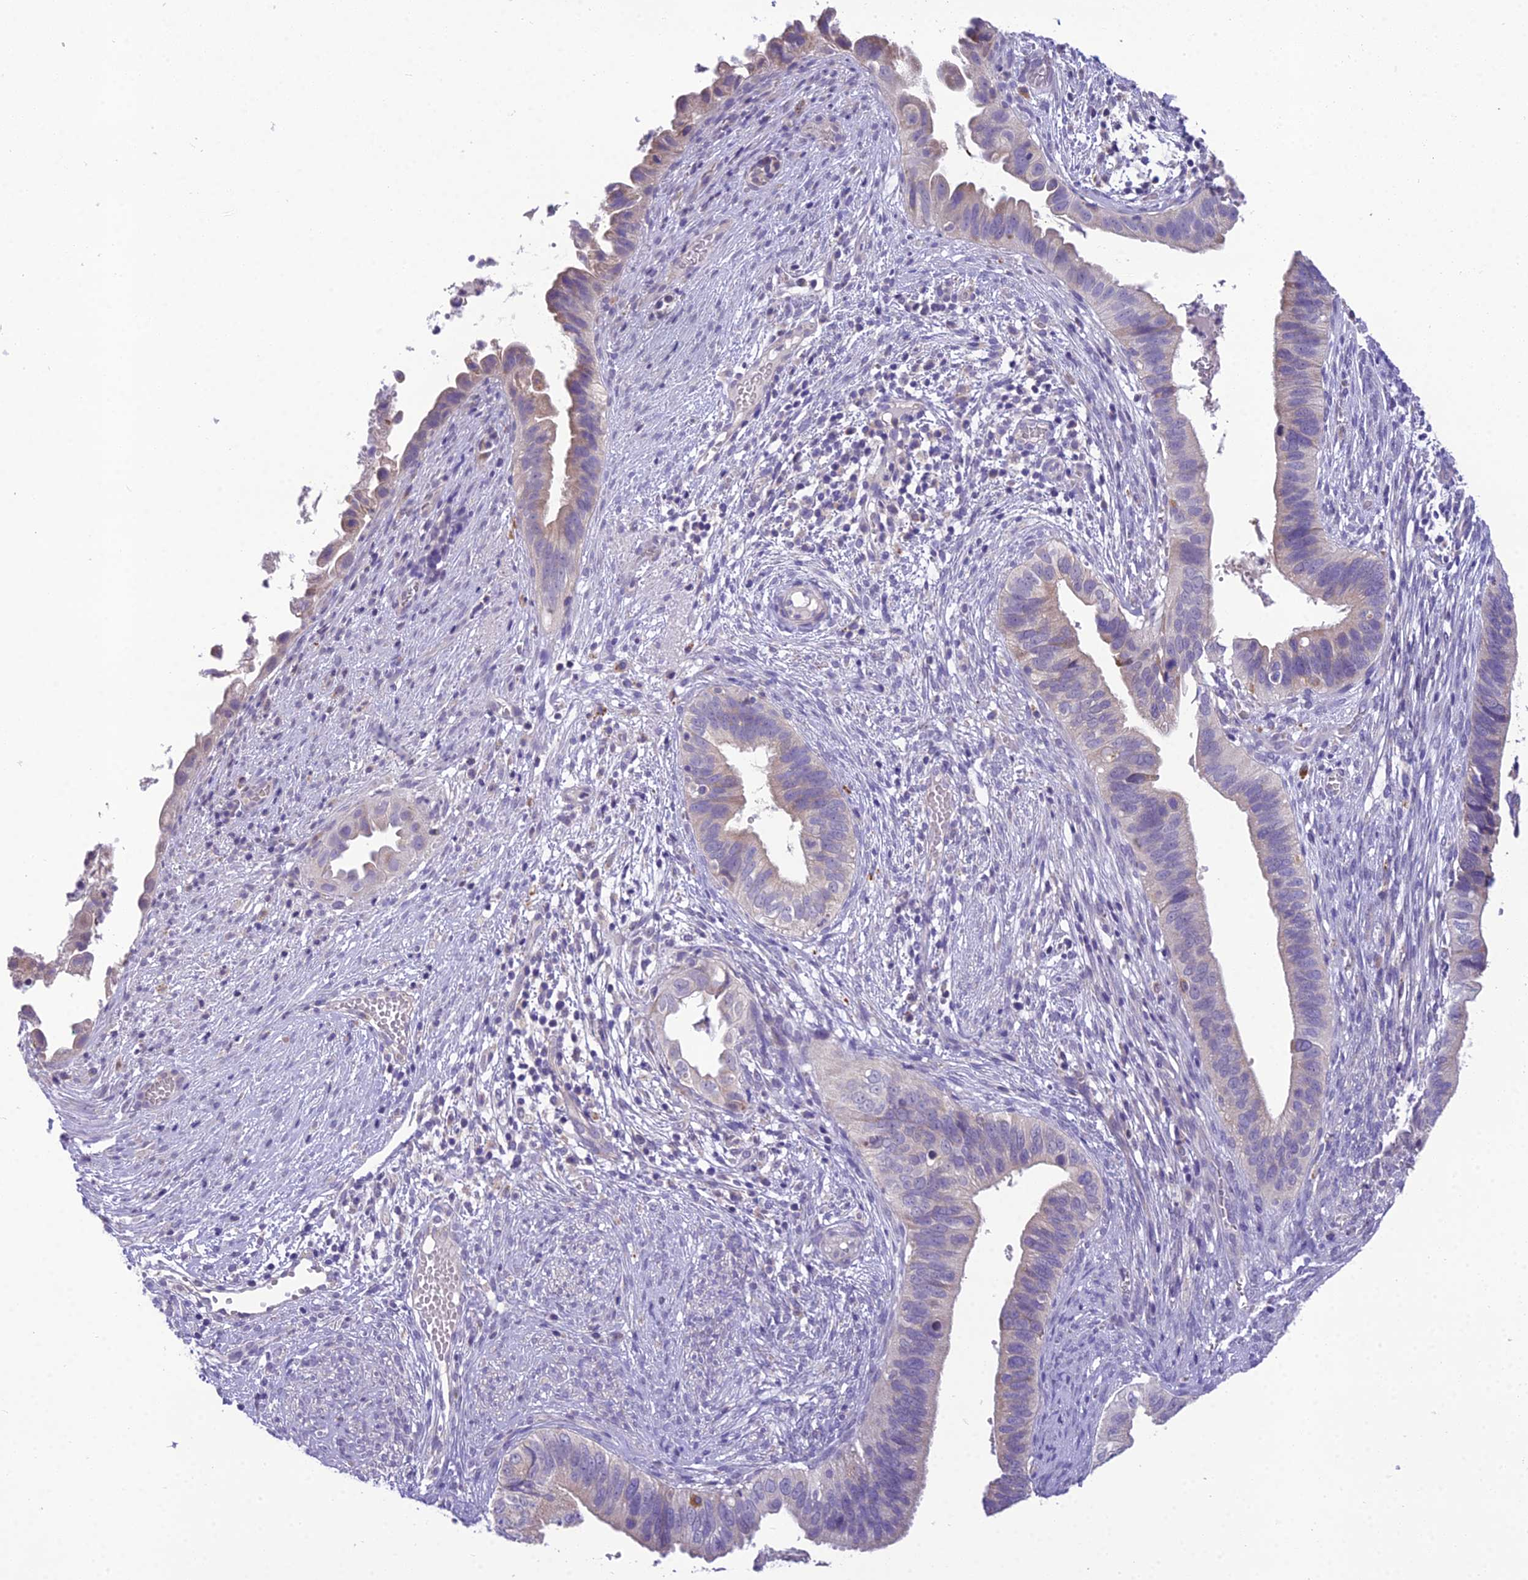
{"staining": {"intensity": "weak", "quantity": "<25%", "location": "cytoplasmic/membranous"}, "tissue": "cervical cancer", "cell_type": "Tumor cells", "image_type": "cancer", "snomed": [{"axis": "morphology", "description": "Adenocarcinoma, NOS"}, {"axis": "topography", "description": "Cervix"}], "caption": "This is an immunohistochemistry (IHC) image of human cervical adenocarcinoma. There is no staining in tumor cells.", "gene": "MIIP", "patient": {"sex": "female", "age": 42}}